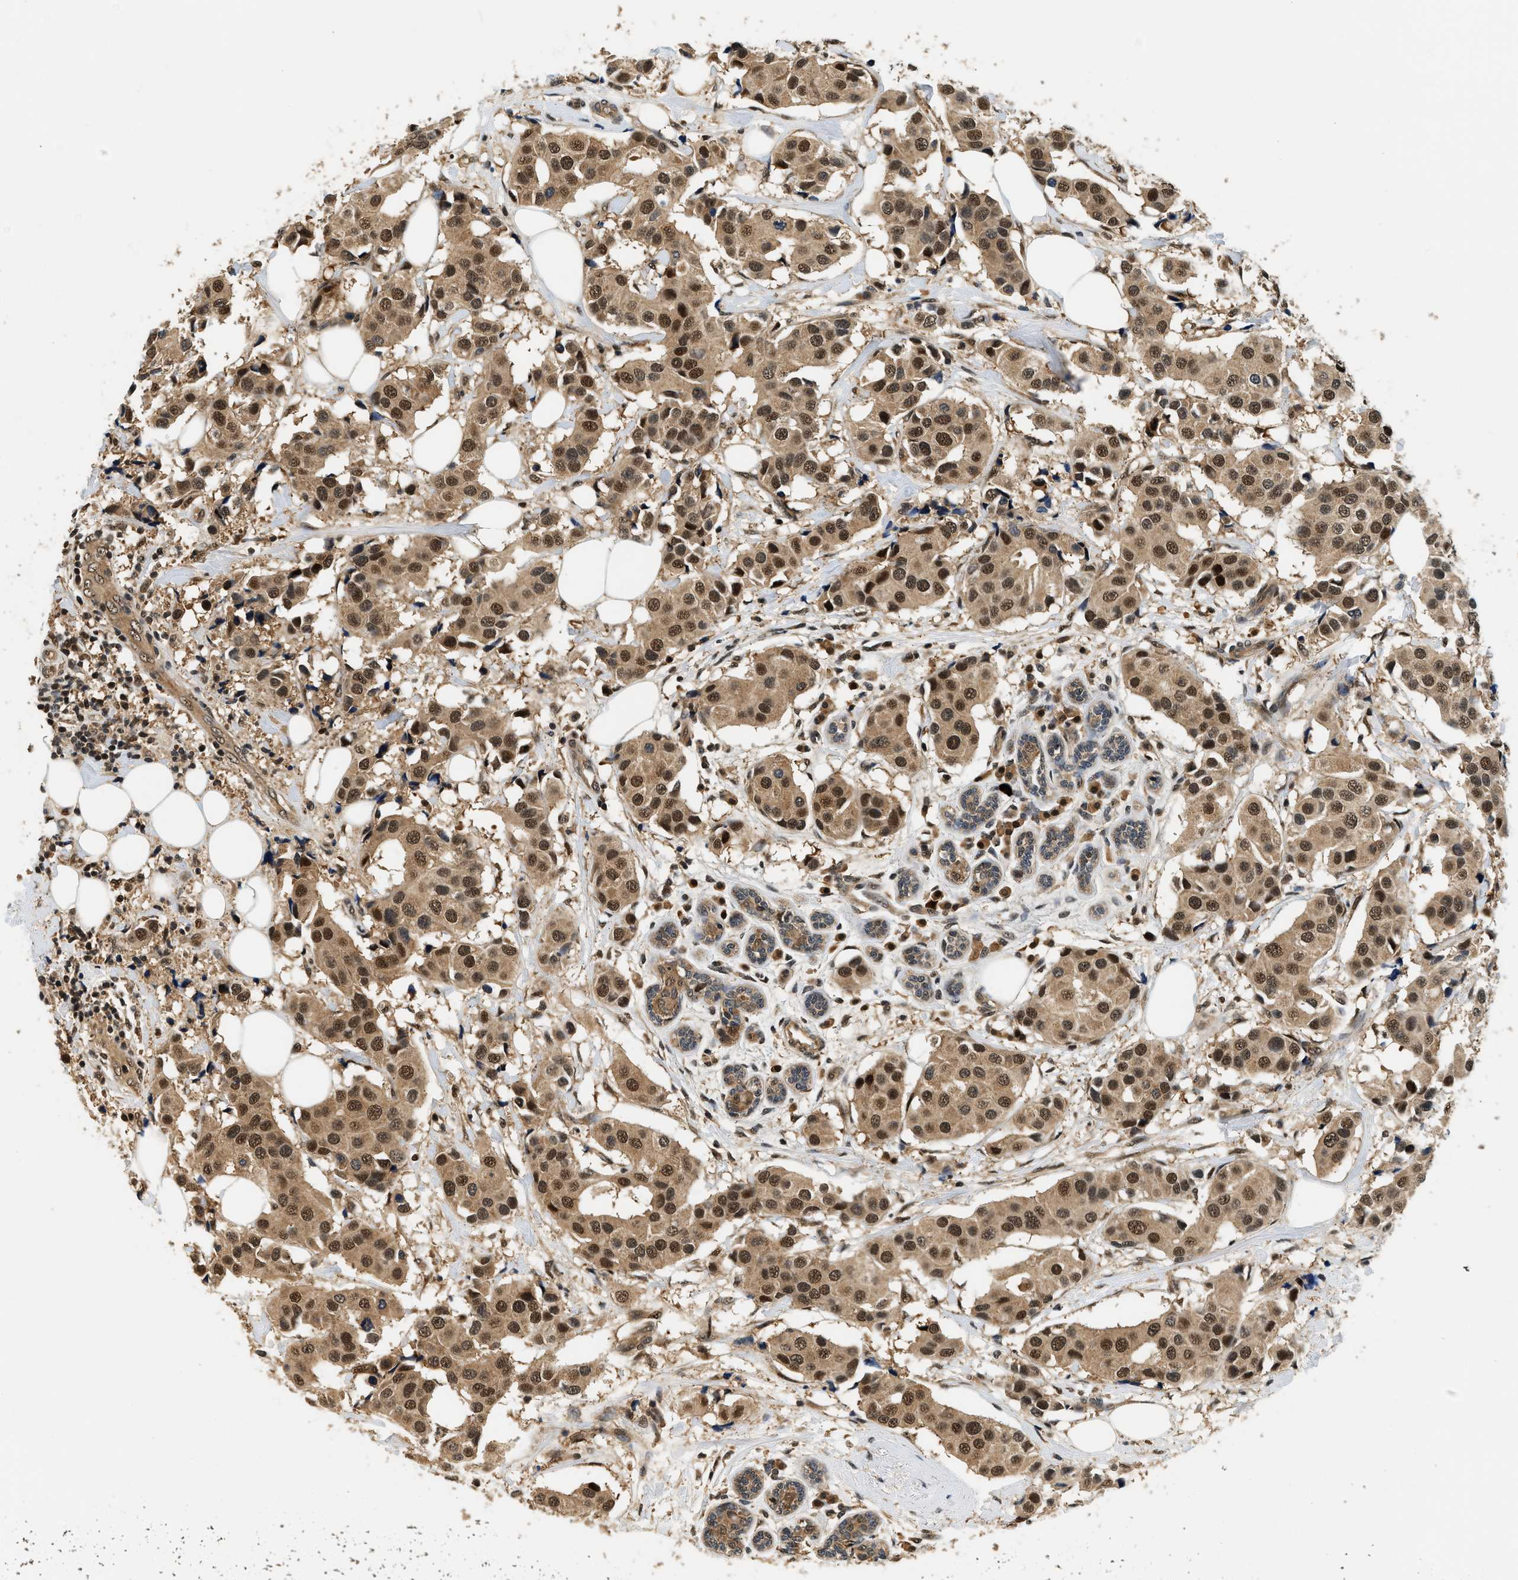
{"staining": {"intensity": "strong", "quantity": ">75%", "location": "cytoplasmic/membranous,nuclear"}, "tissue": "breast cancer", "cell_type": "Tumor cells", "image_type": "cancer", "snomed": [{"axis": "morphology", "description": "Normal tissue, NOS"}, {"axis": "morphology", "description": "Duct carcinoma"}, {"axis": "topography", "description": "Breast"}], "caption": "A high amount of strong cytoplasmic/membranous and nuclear staining is present in about >75% of tumor cells in invasive ductal carcinoma (breast) tissue.", "gene": "PSMD3", "patient": {"sex": "female", "age": 39}}